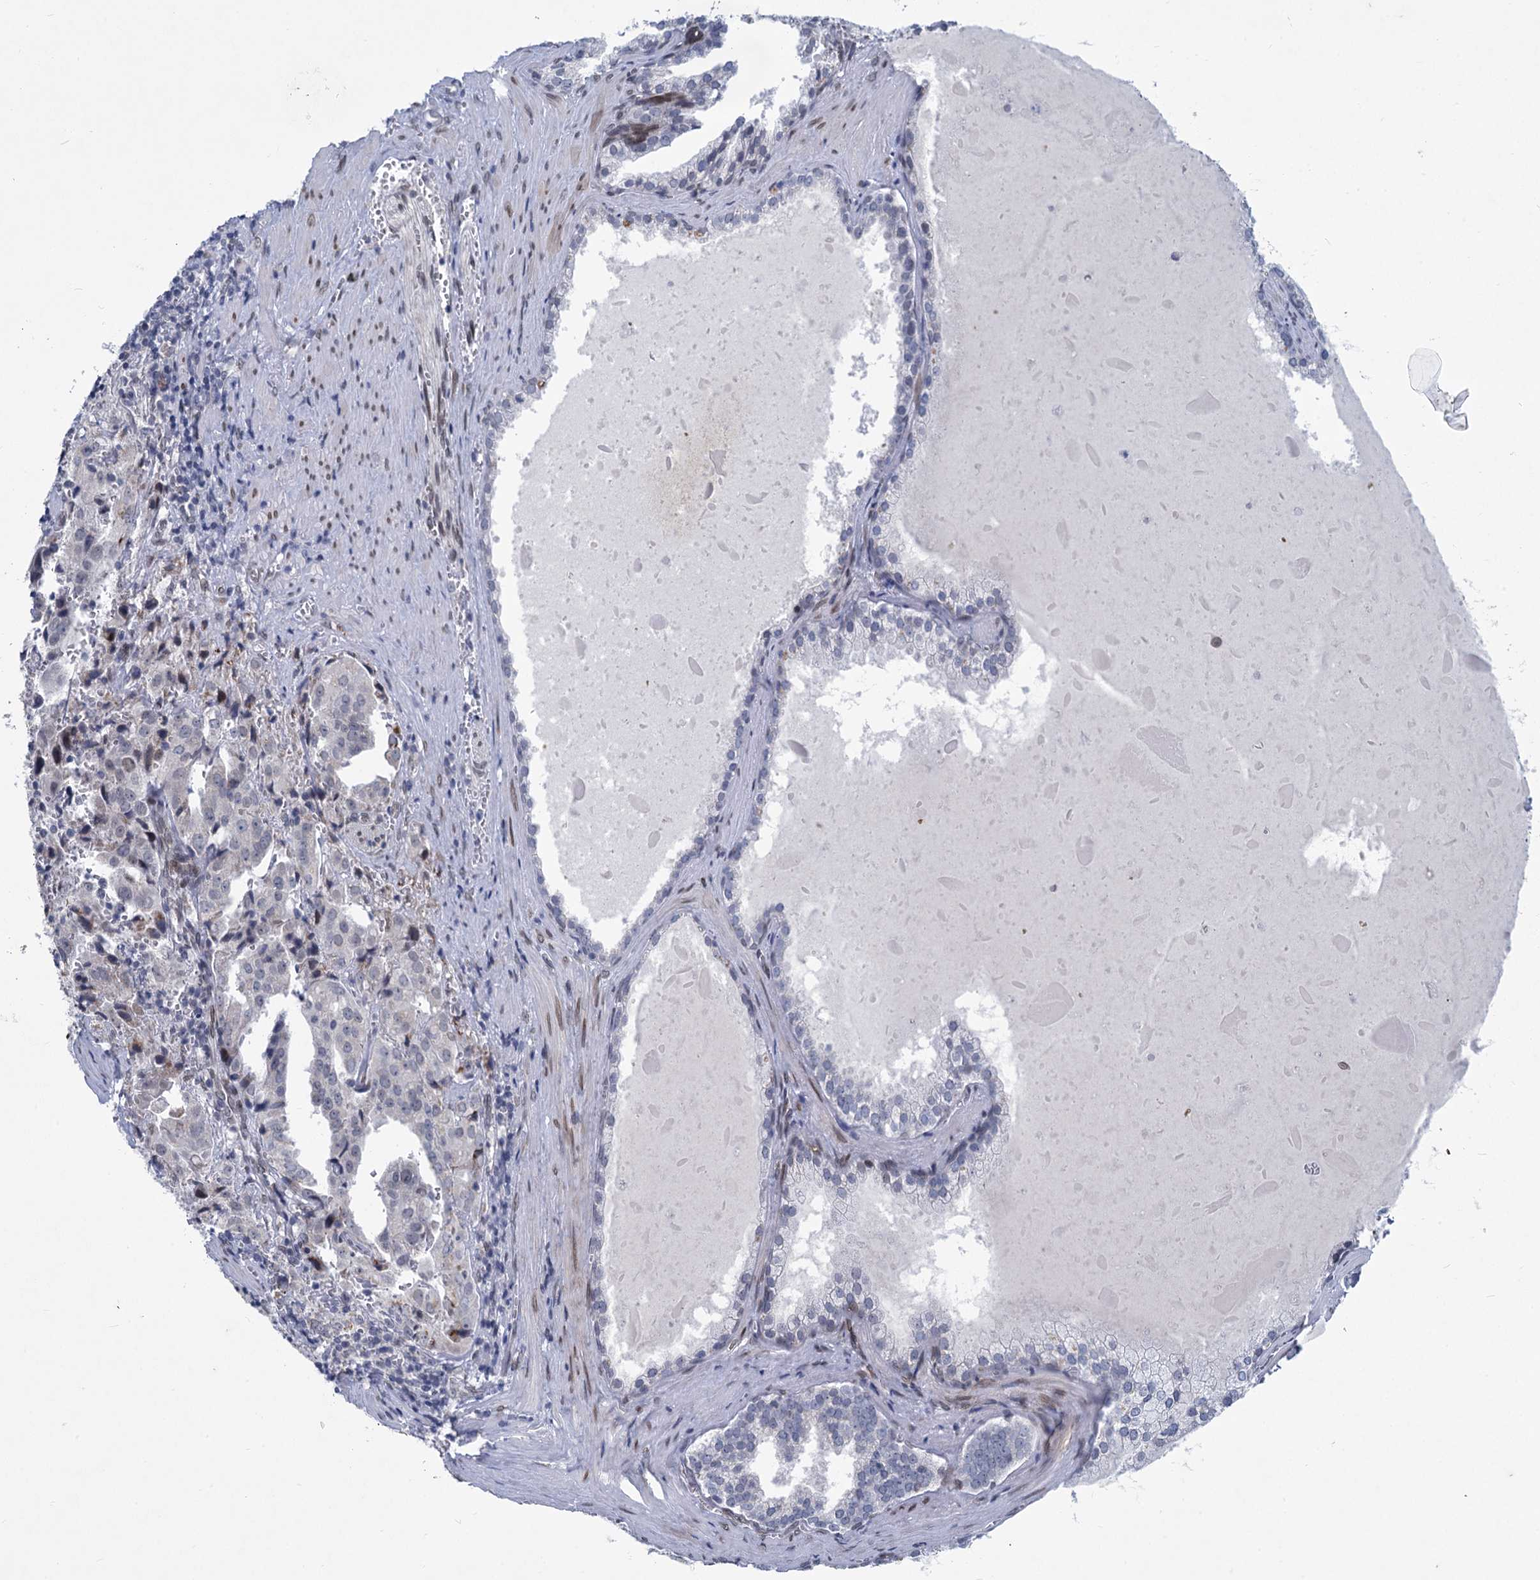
{"staining": {"intensity": "negative", "quantity": "none", "location": "none"}, "tissue": "prostate cancer", "cell_type": "Tumor cells", "image_type": "cancer", "snomed": [{"axis": "morphology", "description": "Adenocarcinoma, High grade"}, {"axis": "topography", "description": "Prostate"}], "caption": "Immunohistochemical staining of prostate high-grade adenocarcinoma reveals no significant positivity in tumor cells.", "gene": "PRSS35", "patient": {"sex": "male", "age": 68}}